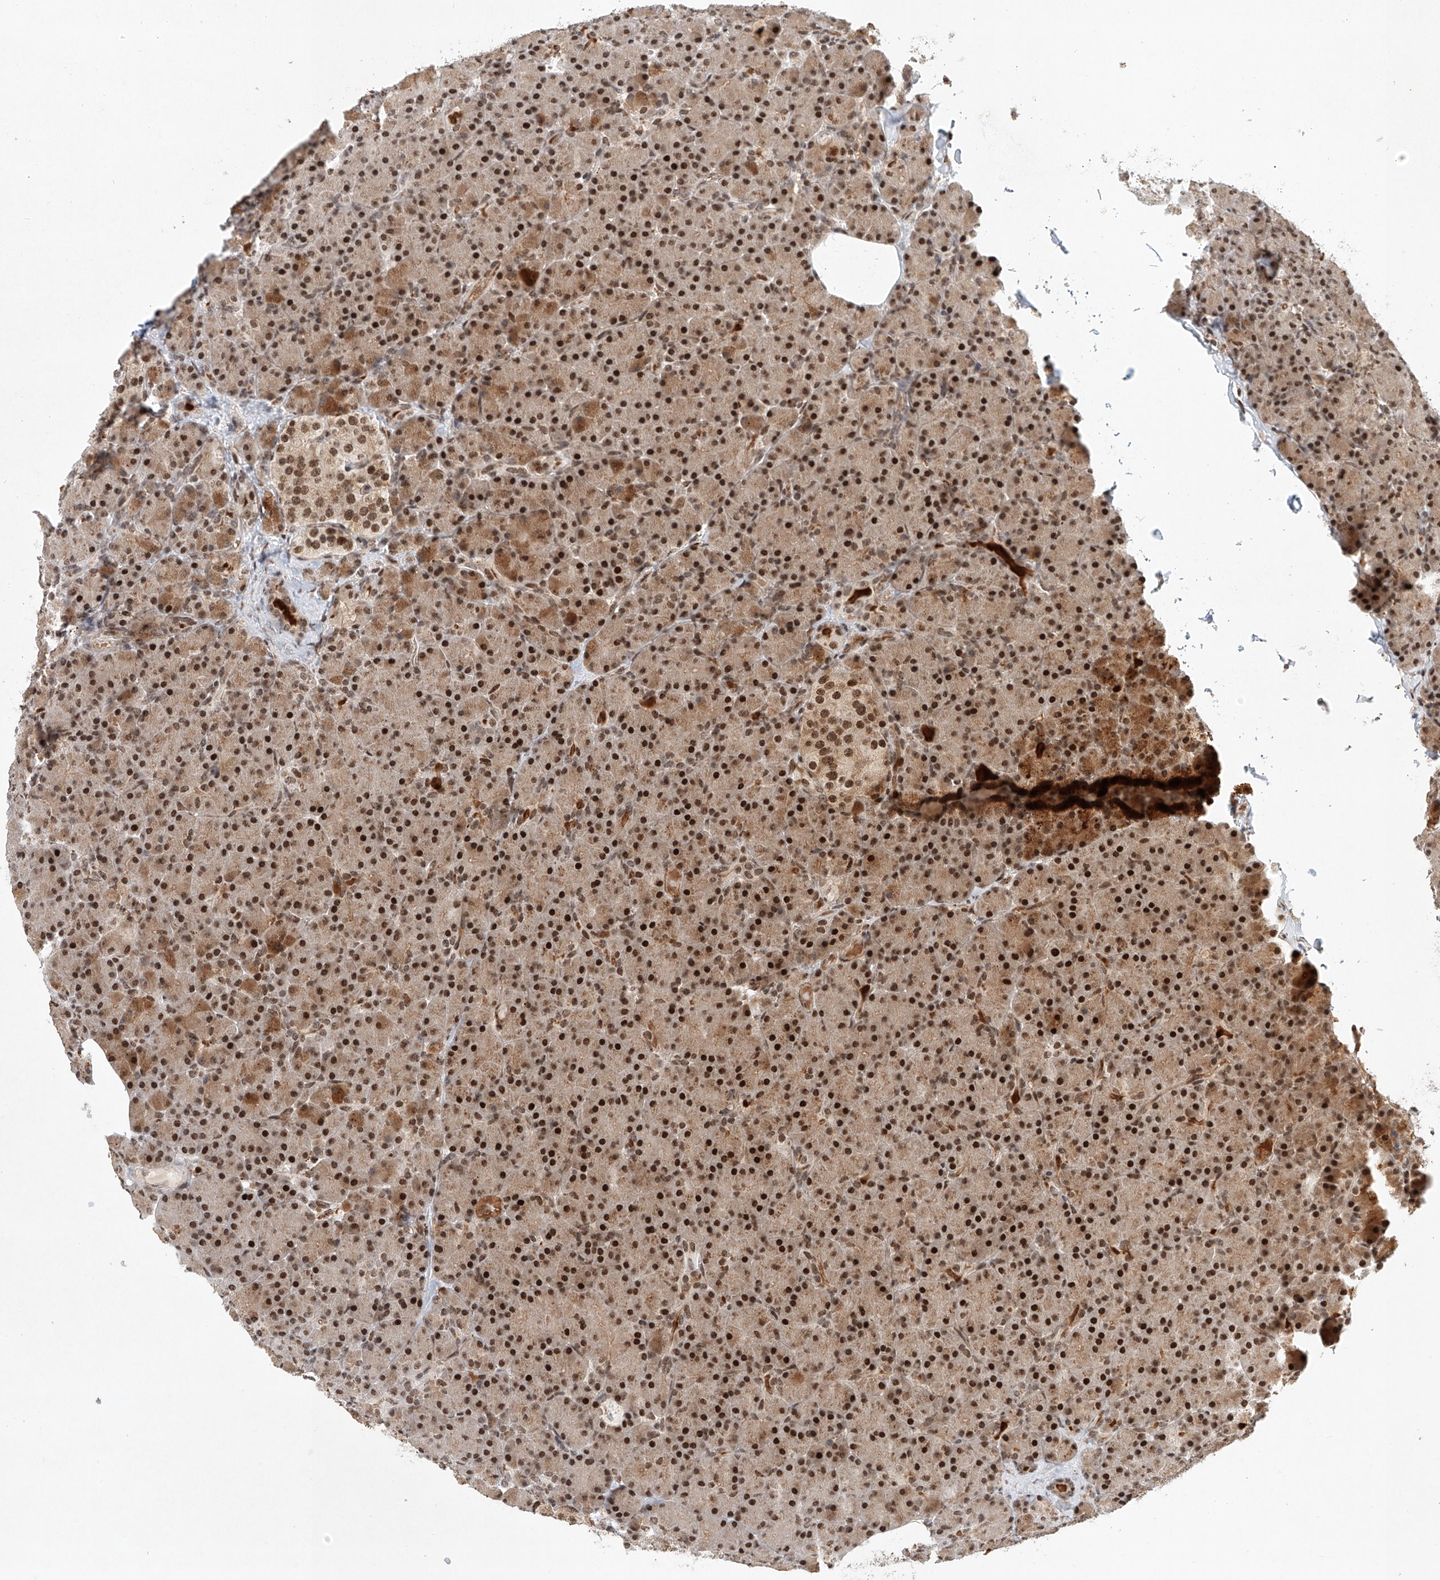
{"staining": {"intensity": "strong", "quantity": ">75%", "location": "cytoplasmic/membranous,nuclear"}, "tissue": "pancreas", "cell_type": "Exocrine glandular cells", "image_type": "normal", "snomed": [{"axis": "morphology", "description": "Normal tissue, NOS"}, {"axis": "topography", "description": "Pancreas"}], "caption": "Immunohistochemical staining of unremarkable human pancreas reveals high levels of strong cytoplasmic/membranous,nuclear positivity in about >75% of exocrine glandular cells.", "gene": "ZNF470", "patient": {"sex": "female", "age": 43}}